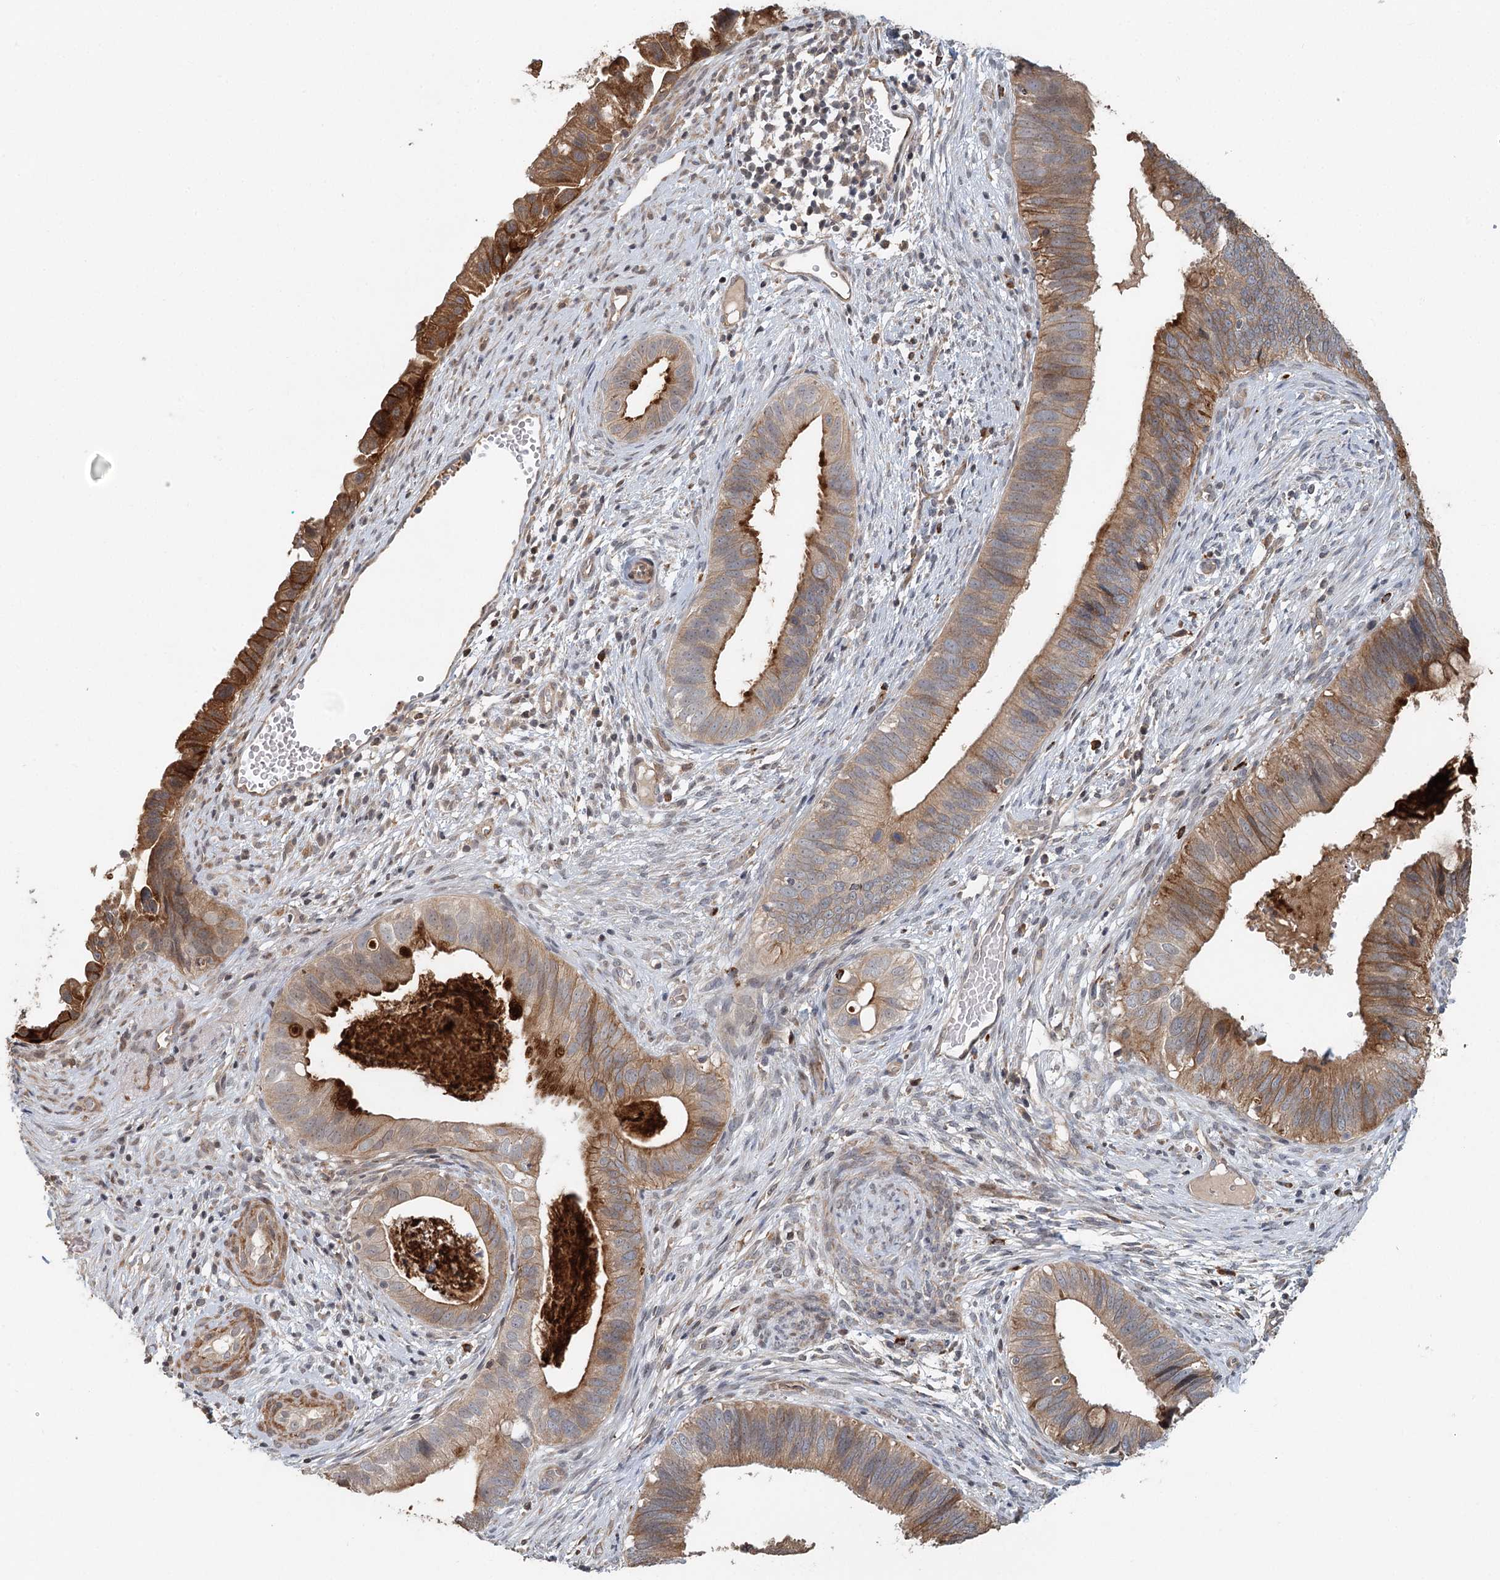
{"staining": {"intensity": "strong", "quantity": "25%-75%", "location": "cytoplasmic/membranous"}, "tissue": "cervical cancer", "cell_type": "Tumor cells", "image_type": "cancer", "snomed": [{"axis": "morphology", "description": "Adenocarcinoma, NOS"}, {"axis": "topography", "description": "Cervix"}], "caption": "Human adenocarcinoma (cervical) stained for a protein (brown) reveals strong cytoplasmic/membranous positive expression in approximately 25%-75% of tumor cells.", "gene": "RNF111", "patient": {"sex": "female", "age": 42}}